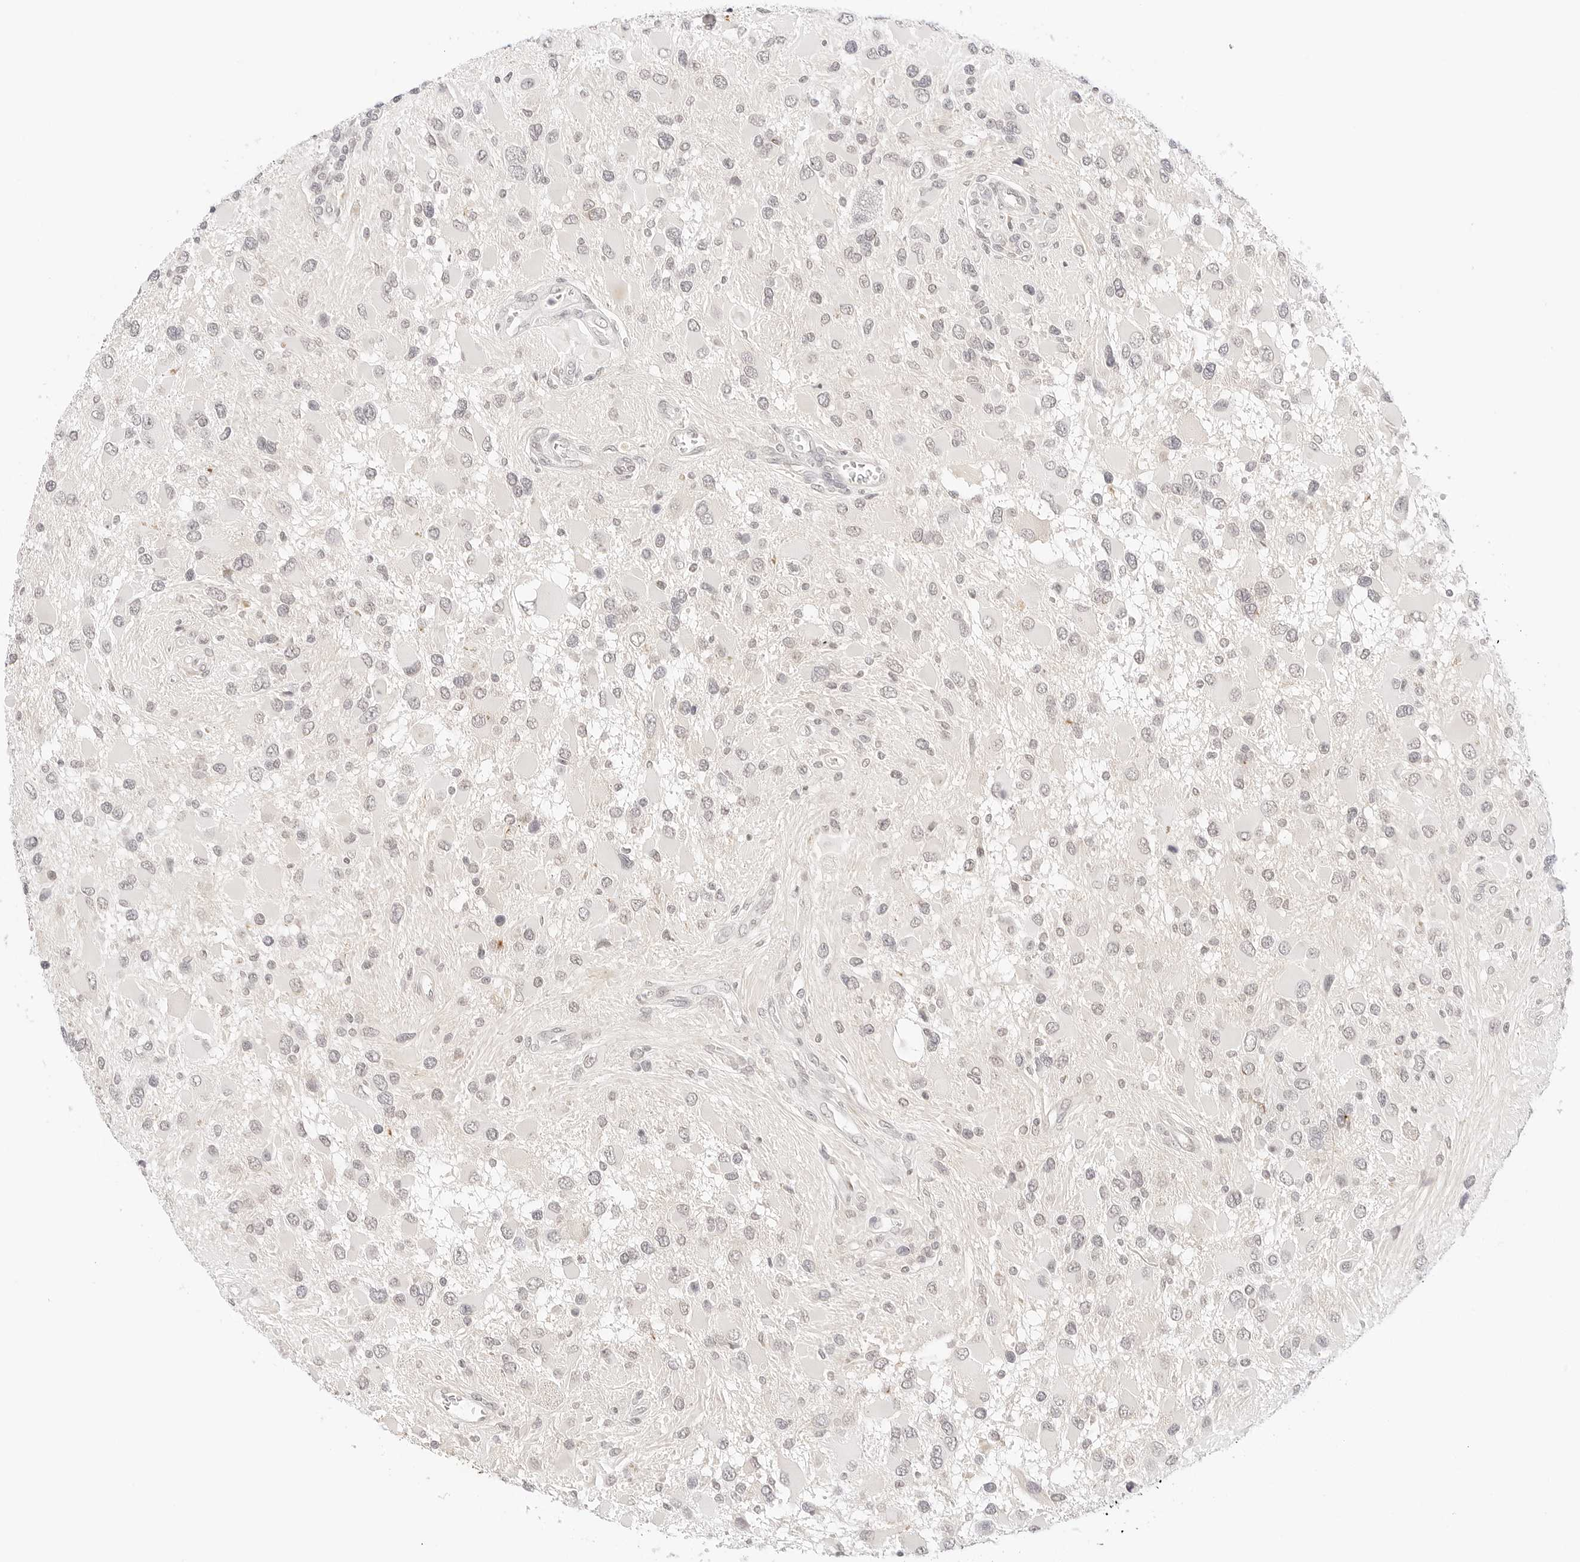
{"staining": {"intensity": "negative", "quantity": "none", "location": "none"}, "tissue": "glioma", "cell_type": "Tumor cells", "image_type": "cancer", "snomed": [{"axis": "morphology", "description": "Glioma, malignant, High grade"}, {"axis": "topography", "description": "Brain"}], "caption": "An immunohistochemistry (IHC) image of glioma is shown. There is no staining in tumor cells of glioma. (Stains: DAB immunohistochemistry with hematoxylin counter stain, Microscopy: brightfield microscopy at high magnification).", "gene": "XKR4", "patient": {"sex": "male", "age": 53}}